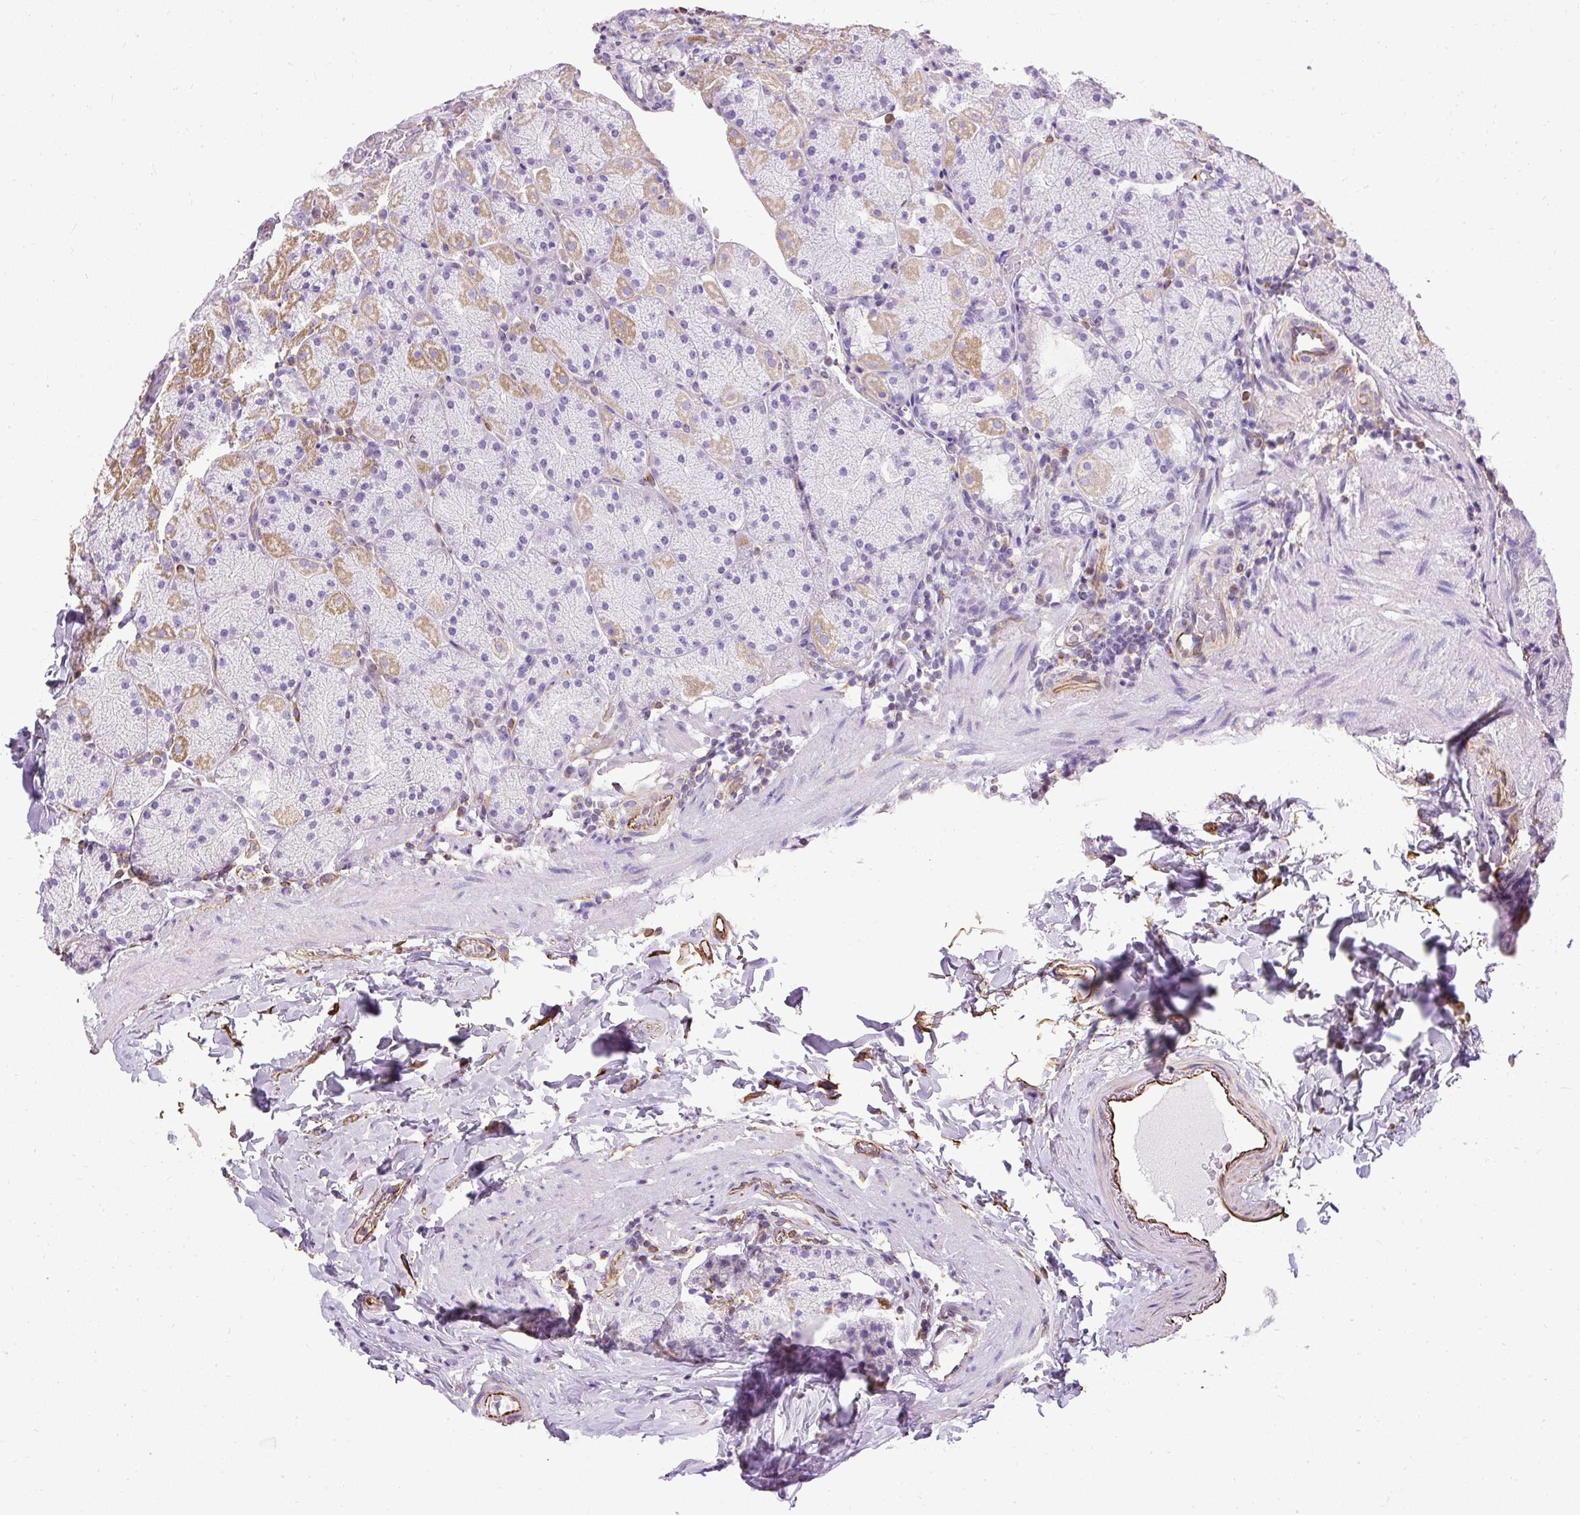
{"staining": {"intensity": "moderate", "quantity": "<25%", "location": "cytoplasmic/membranous"}, "tissue": "stomach", "cell_type": "Glandular cells", "image_type": "normal", "snomed": [{"axis": "morphology", "description": "Normal tissue, NOS"}, {"axis": "topography", "description": "Stomach, upper"}, {"axis": "topography", "description": "Stomach, lower"}], "caption": "Protein analysis of normal stomach exhibits moderate cytoplasmic/membranous expression in approximately <25% of glandular cells. The protein is shown in brown color, while the nuclei are stained blue.", "gene": "PLS1", "patient": {"sex": "male", "age": 67}}